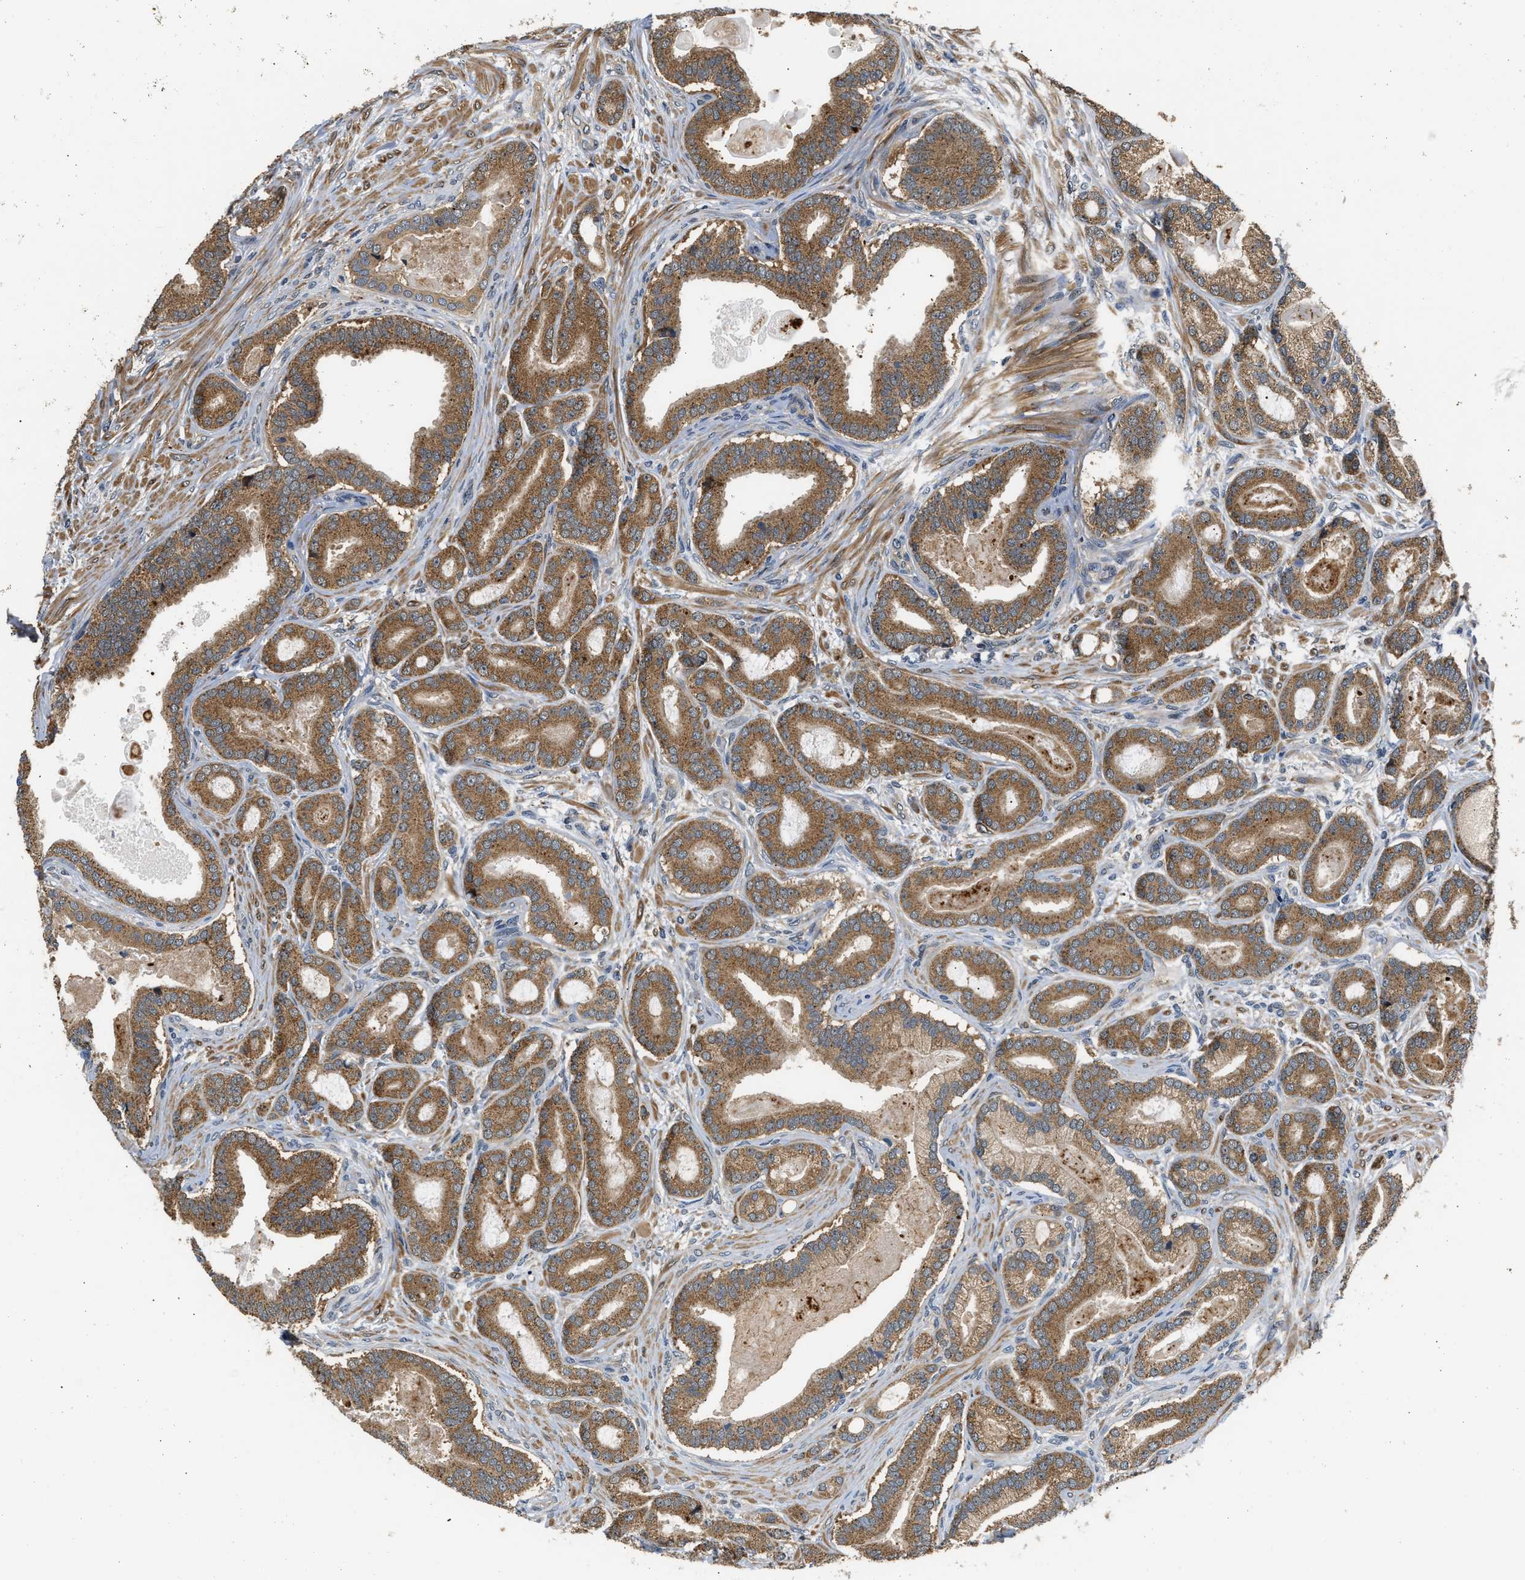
{"staining": {"intensity": "moderate", "quantity": ">75%", "location": "cytoplasmic/membranous"}, "tissue": "prostate cancer", "cell_type": "Tumor cells", "image_type": "cancer", "snomed": [{"axis": "morphology", "description": "Adenocarcinoma, High grade"}, {"axis": "topography", "description": "Prostate"}], "caption": "DAB (3,3'-diaminobenzidine) immunohistochemical staining of high-grade adenocarcinoma (prostate) reveals moderate cytoplasmic/membranous protein expression in approximately >75% of tumor cells.", "gene": "LARP6", "patient": {"sex": "male", "age": 60}}